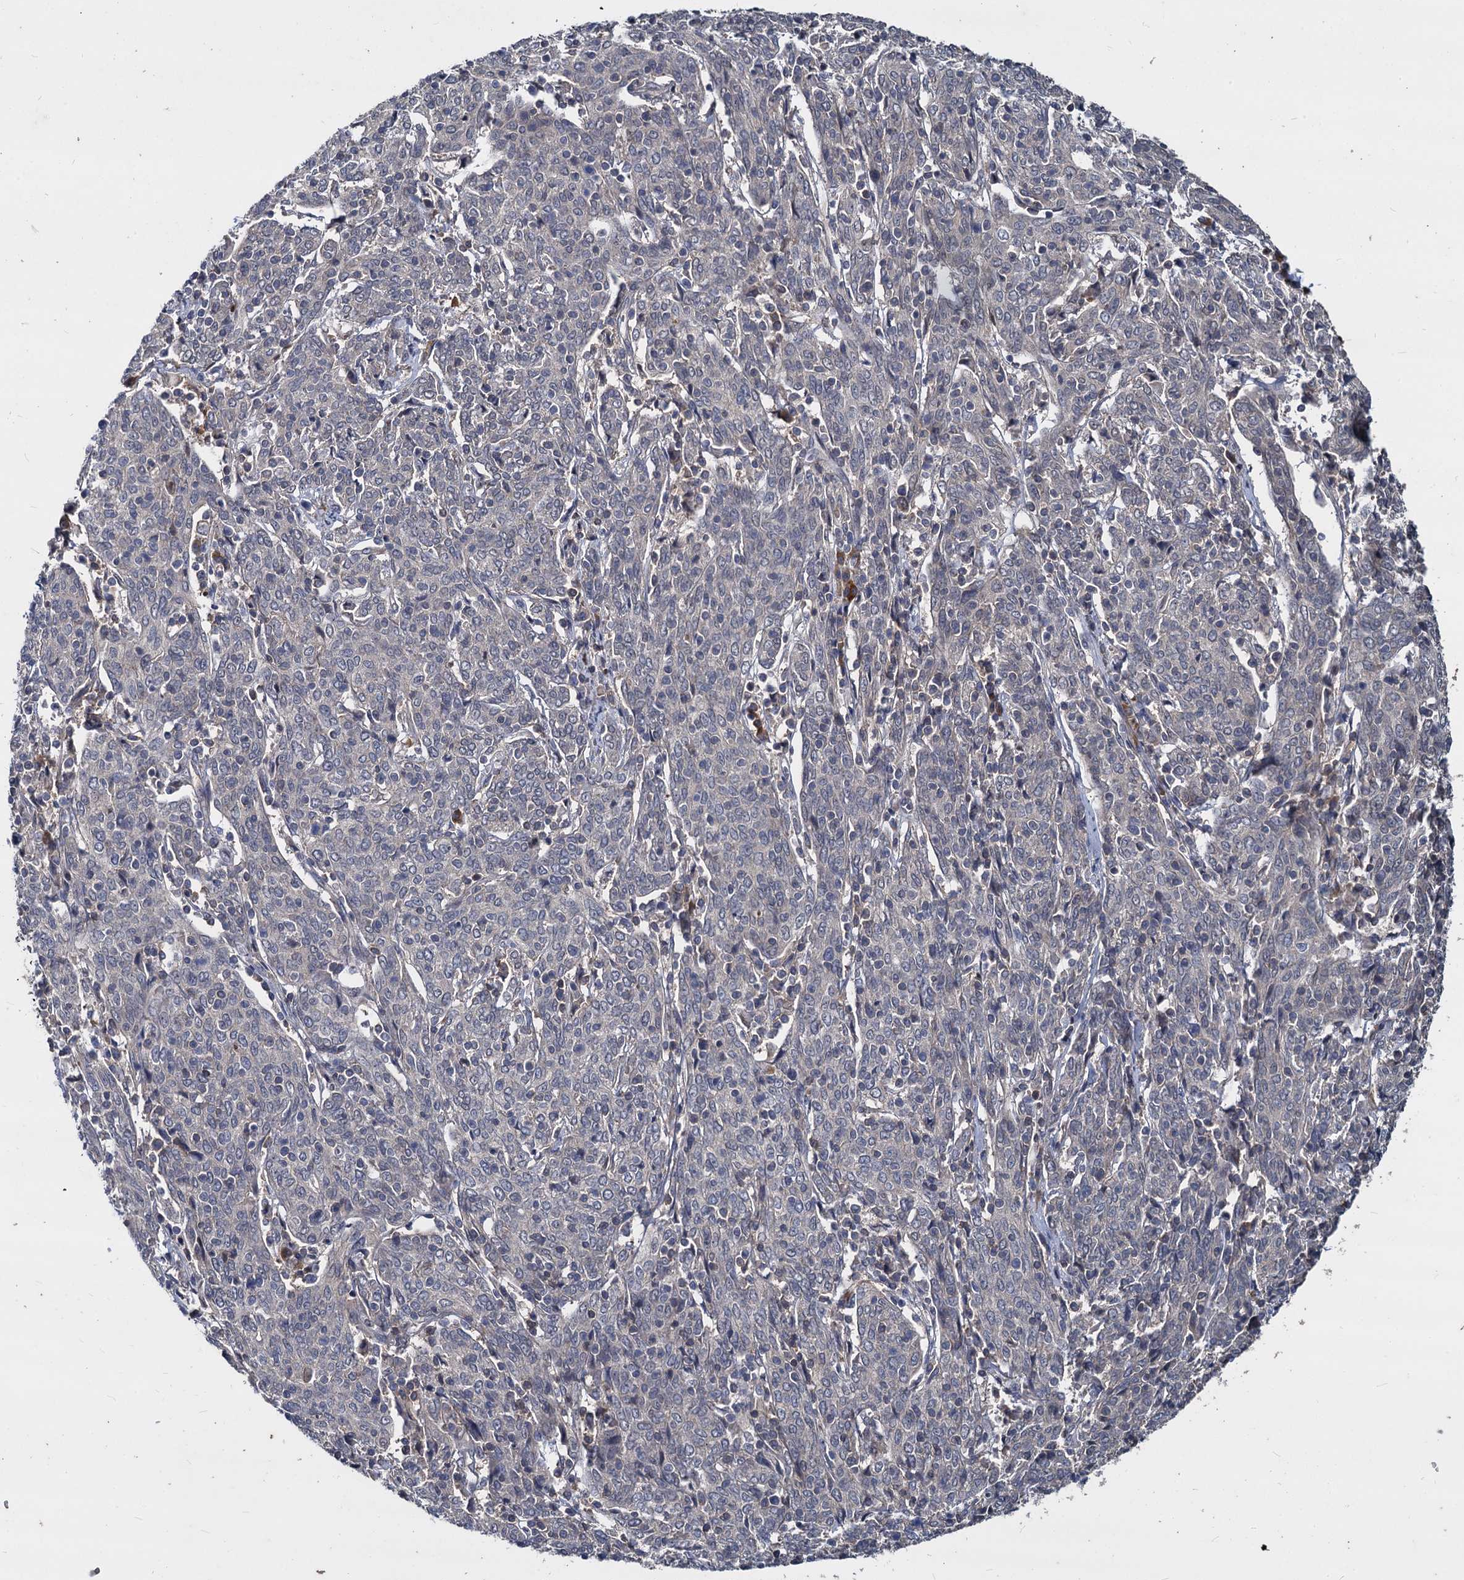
{"staining": {"intensity": "negative", "quantity": "none", "location": "none"}, "tissue": "cervical cancer", "cell_type": "Tumor cells", "image_type": "cancer", "snomed": [{"axis": "morphology", "description": "Squamous cell carcinoma, NOS"}, {"axis": "topography", "description": "Cervix"}], "caption": "This is an immunohistochemistry (IHC) photomicrograph of cervical squamous cell carcinoma. There is no positivity in tumor cells.", "gene": "CCDC184", "patient": {"sex": "female", "age": 67}}